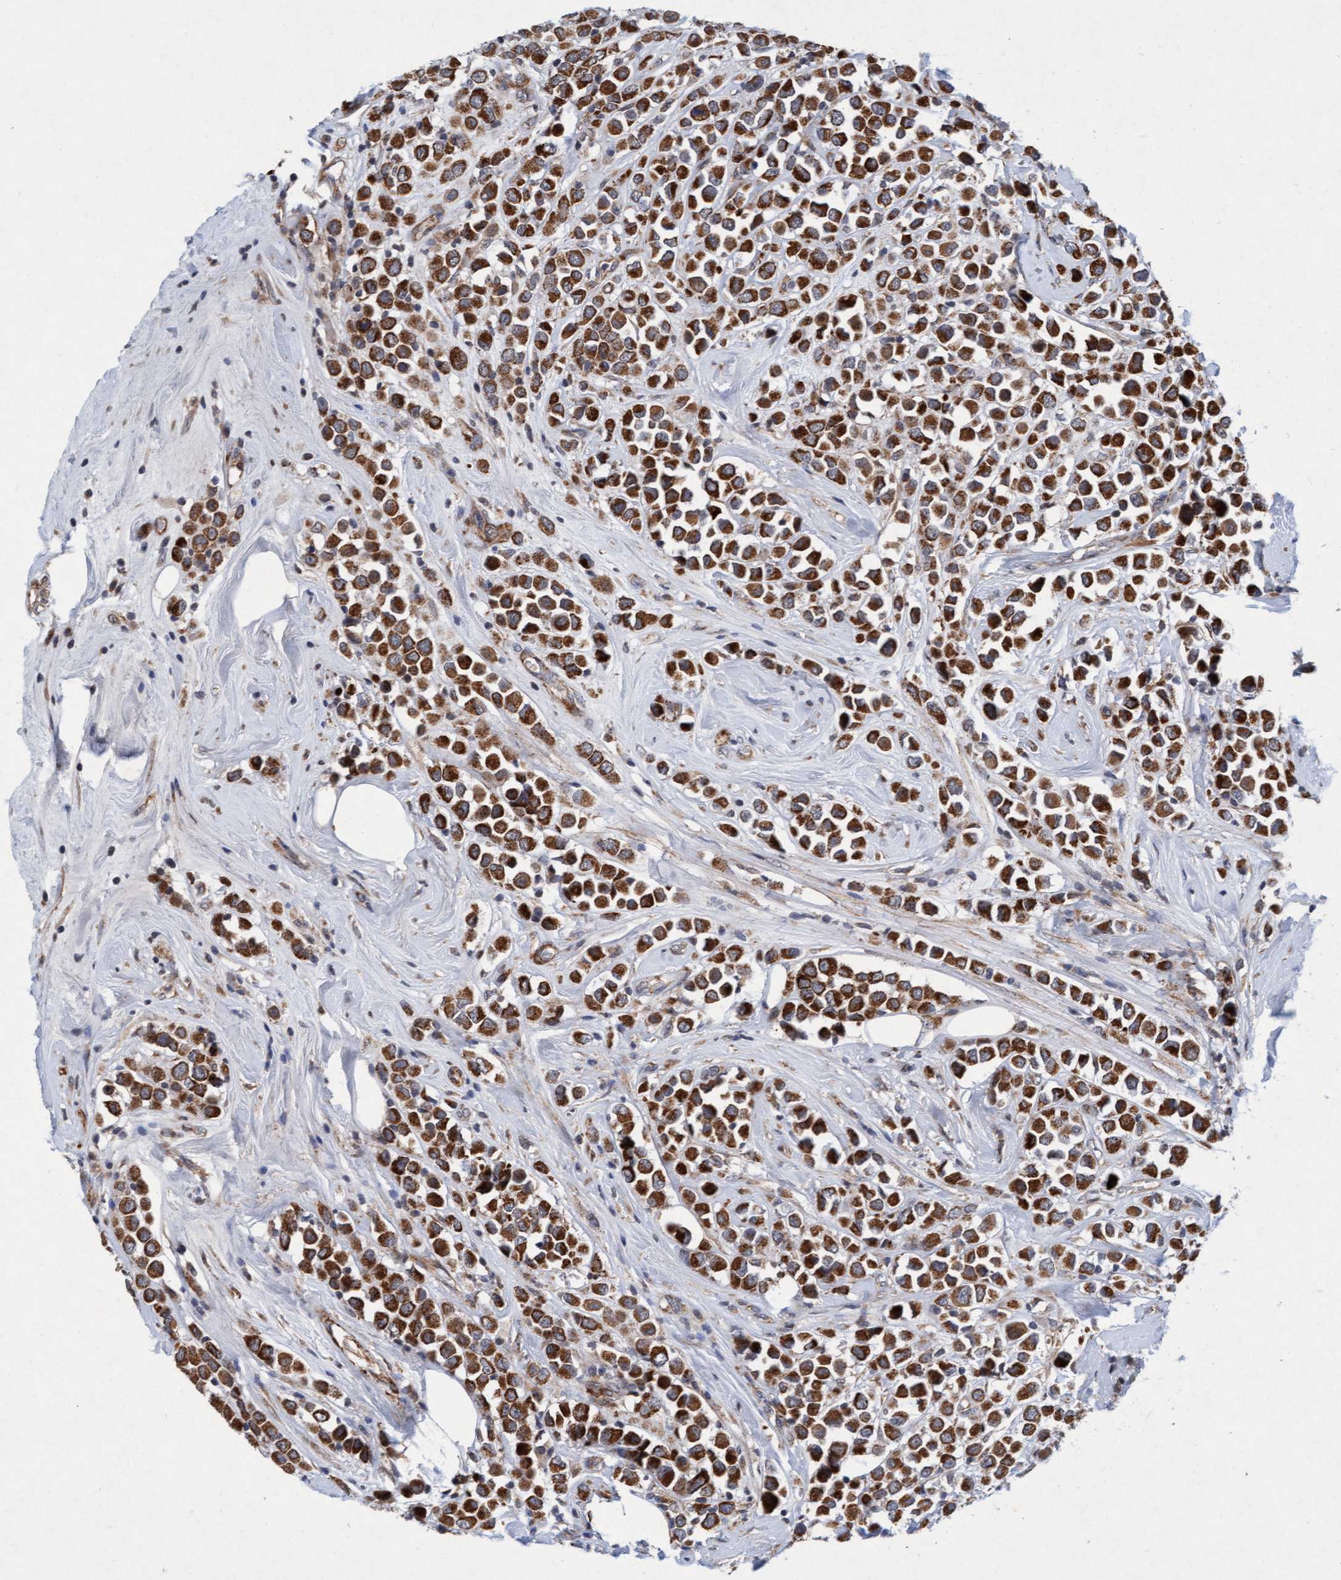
{"staining": {"intensity": "strong", "quantity": ">75%", "location": "cytoplasmic/membranous"}, "tissue": "breast cancer", "cell_type": "Tumor cells", "image_type": "cancer", "snomed": [{"axis": "morphology", "description": "Duct carcinoma"}, {"axis": "topography", "description": "Breast"}], "caption": "Human breast cancer (intraductal carcinoma) stained for a protein (brown) displays strong cytoplasmic/membranous positive positivity in about >75% of tumor cells.", "gene": "TMEM70", "patient": {"sex": "female", "age": 61}}